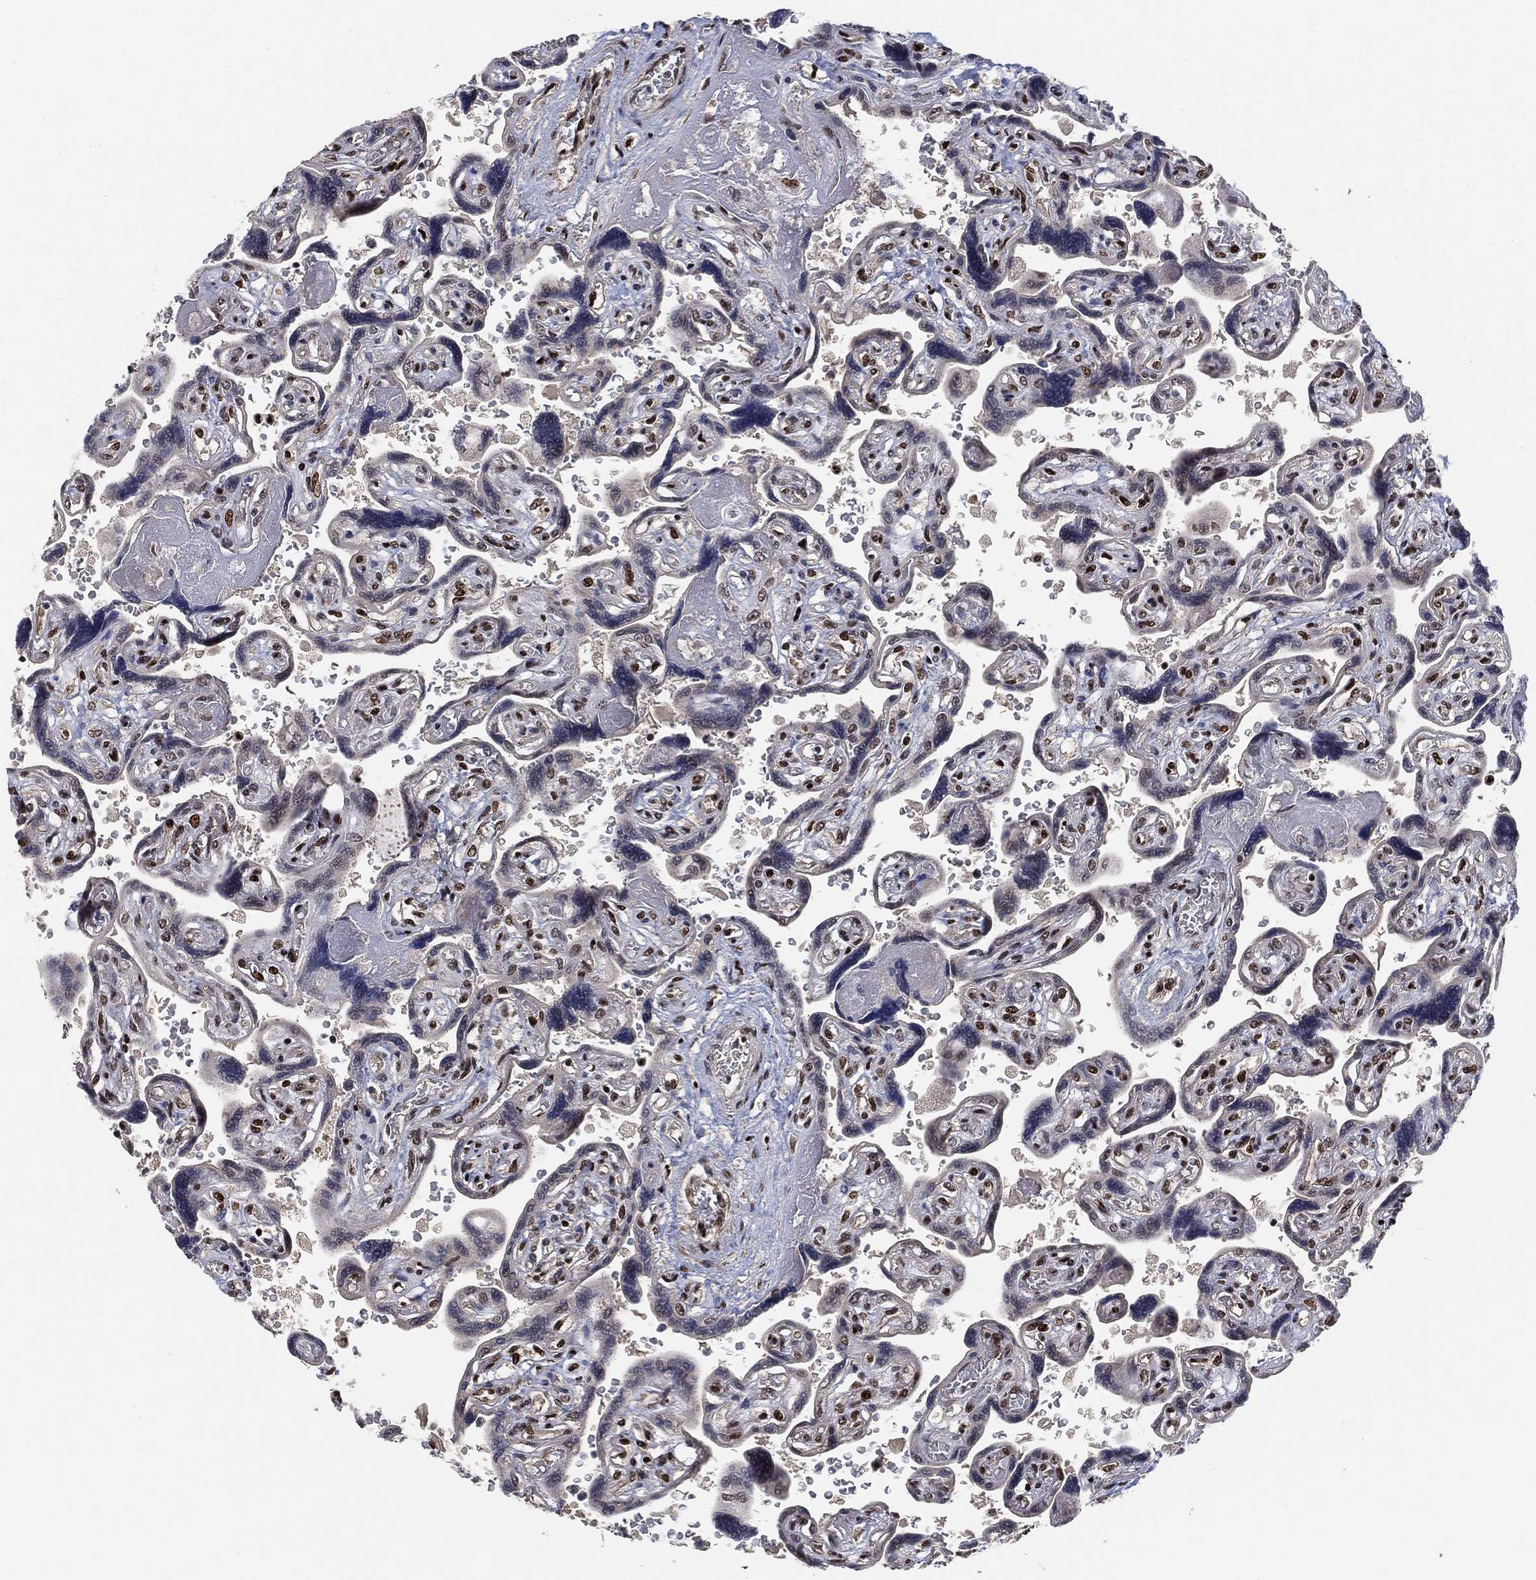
{"staining": {"intensity": "strong", "quantity": "25%-75%", "location": "nuclear"}, "tissue": "placenta", "cell_type": "Decidual cells", "image_type": "normal", "snomed": [{"axis": "morphology", "description": "Normal tissue, NOS"}, {"axis": "topography", "description": "Placenta"}], "caption": "The micrograph demonstrates a brown stain indicating the presence of a protein in the nuclear of decidual cells in placenta. (DAB (3,3'-diaminobenzidine) IHC with brightfield microscopy, high magnification).", "gene": "ZSCAN30", "patient": {"sex": "female", "age": 32}}